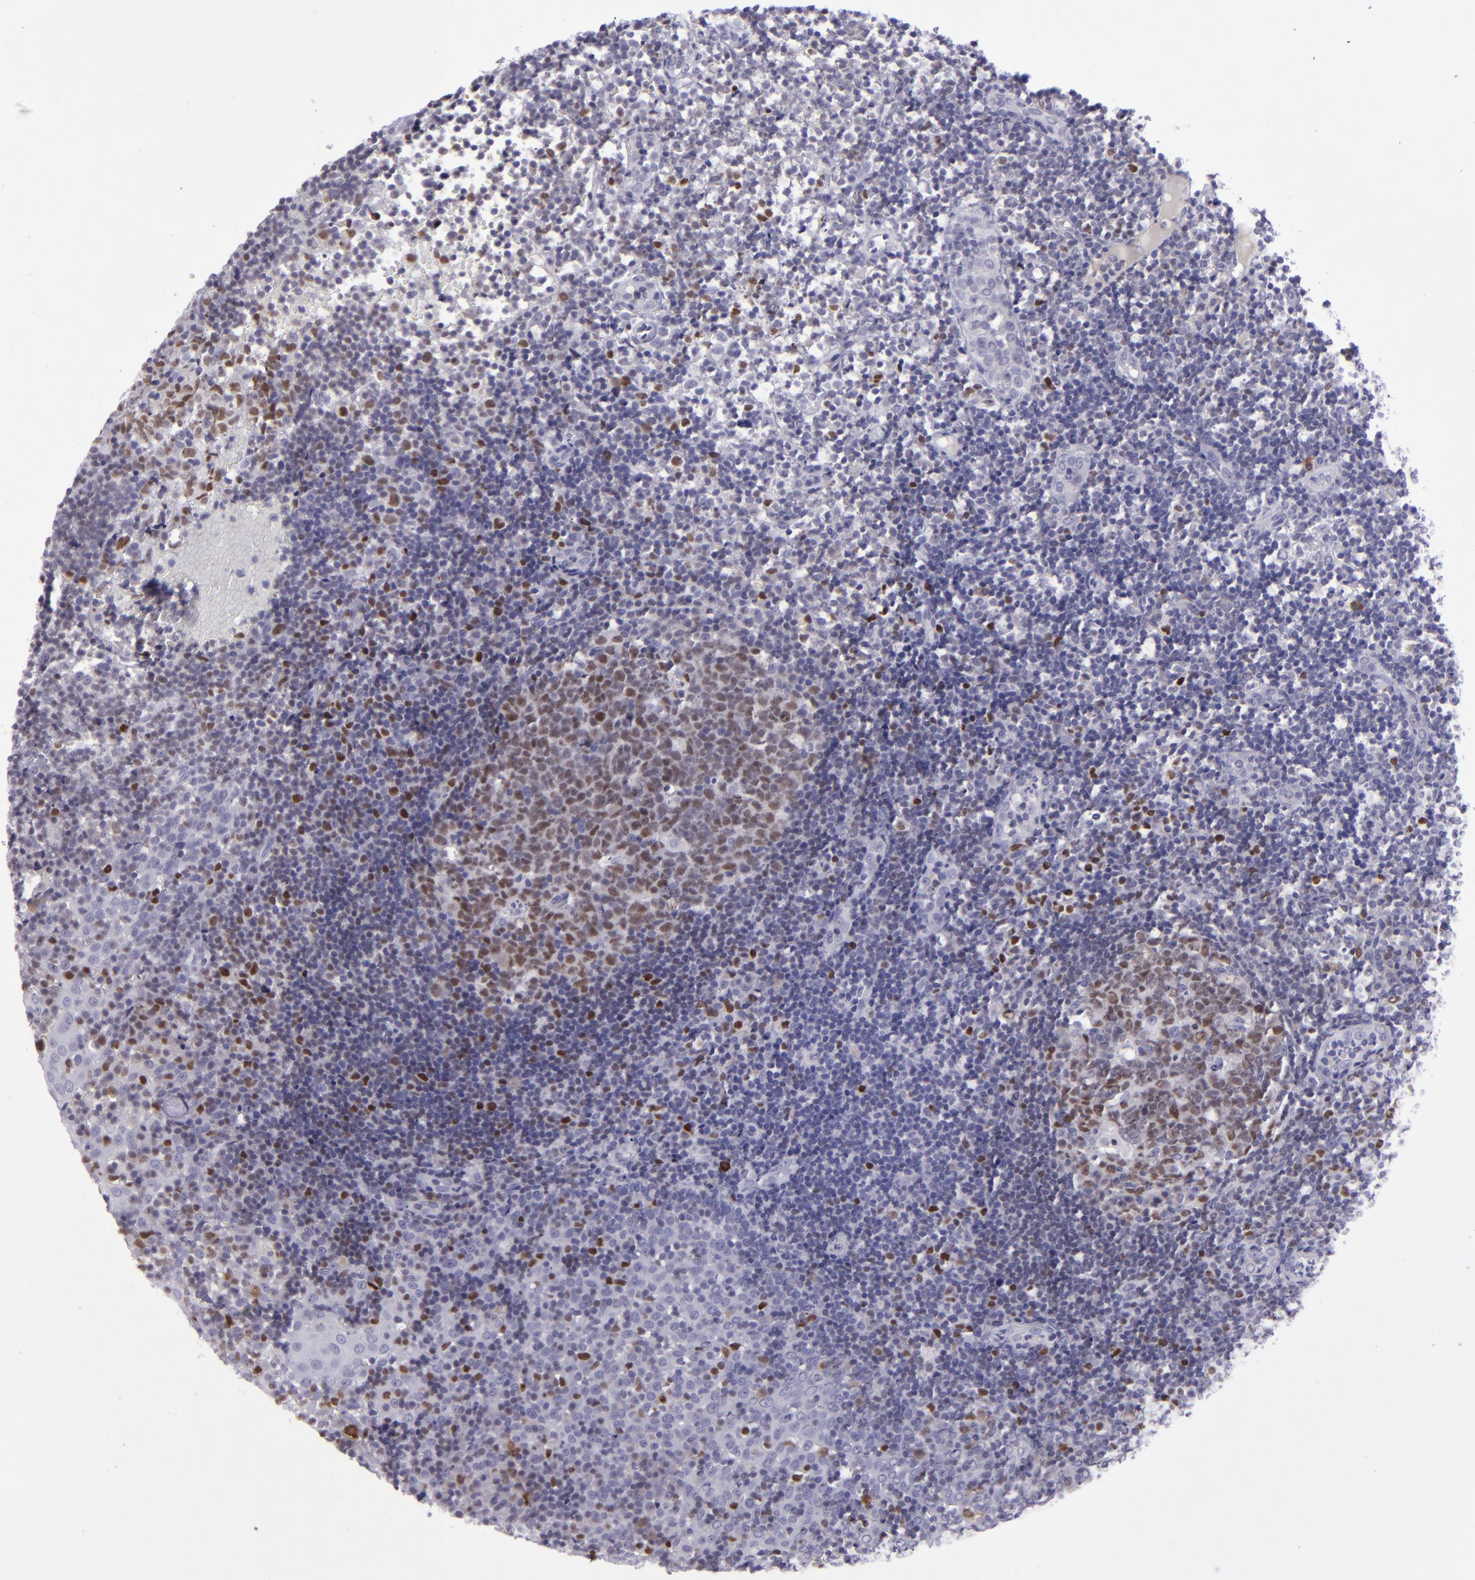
{"staining": {"intensity": "strong", "quantity": "25%-75%", "location": "nuclear"}, "tissue": "tonsil", "cell_type": "Germinal center cells", "image_type": "normal", "snomed": [{"axis": "morphology", "description": "Normal tissue, NOS"}, {"axis": "topography", "description": "Tonsil"}], "caption": "Immunohistochemistry micrograph of benign tonsil stained for a protein (brown), which reveals high levels of strong nuclear staining in about 25%-75% of germinal center cells.", "gene": "POU2F2", "patient": {"sex": "female", "age": 40}}